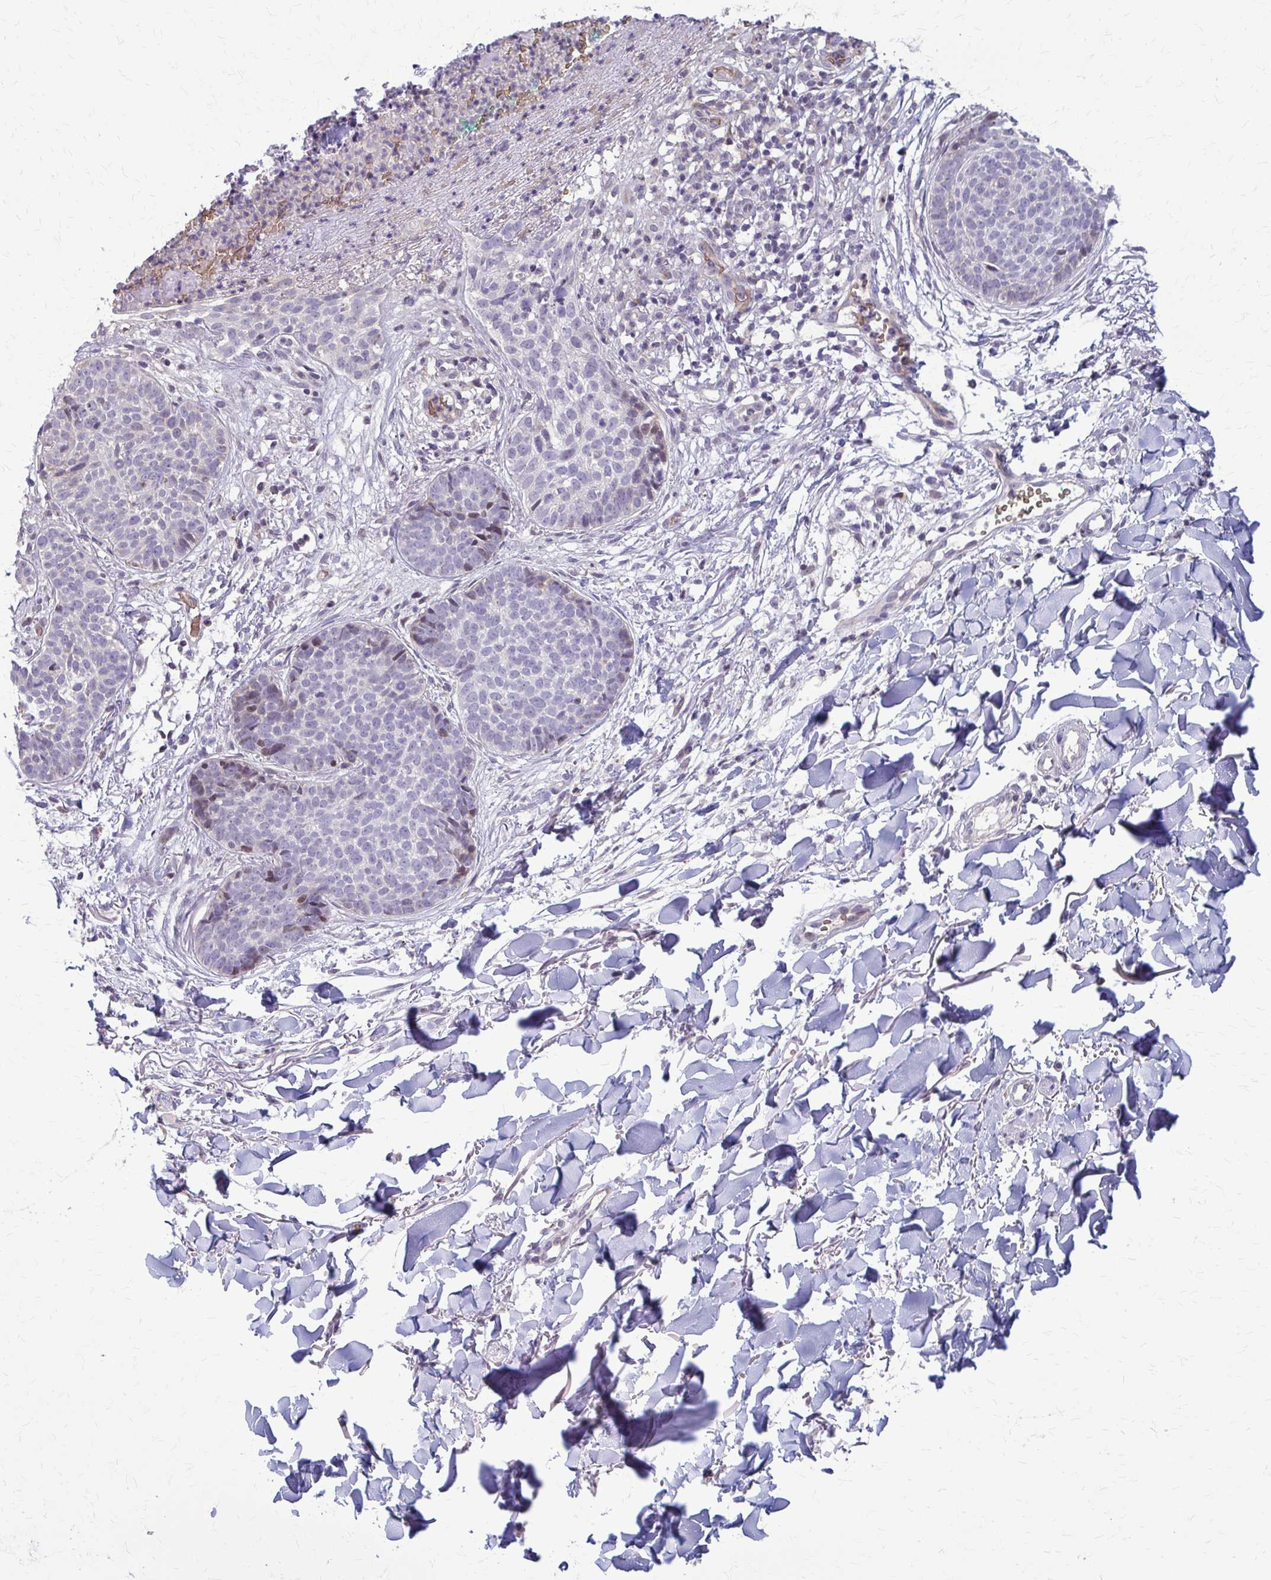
{"staining": {"intensity": "negative", "quantity": "none", "location": "none"}, "tissue": "skin cancer", "cell_type": "Tumor cells", "image_type": "cancer", "snomed": [{"axis": "morphology", "description": "Basal cell carcinoma"}, {"axis": "topography", "description": "Skin"}, {"axis": "topography", "description": "Skin of neck"}, {"axis": "topography", "description": "Skin of shoulder"}, {"axis": "topography", "description": "Skin of back"}], "caption": "A high-resolution photomicrograph shows immunohistochemistry staining of skin basal cell carcinoma, which reveals no significant positivity in tumor cells.", "gene": "ZNF34", "patient": {"sex": "male", "age": 80}}